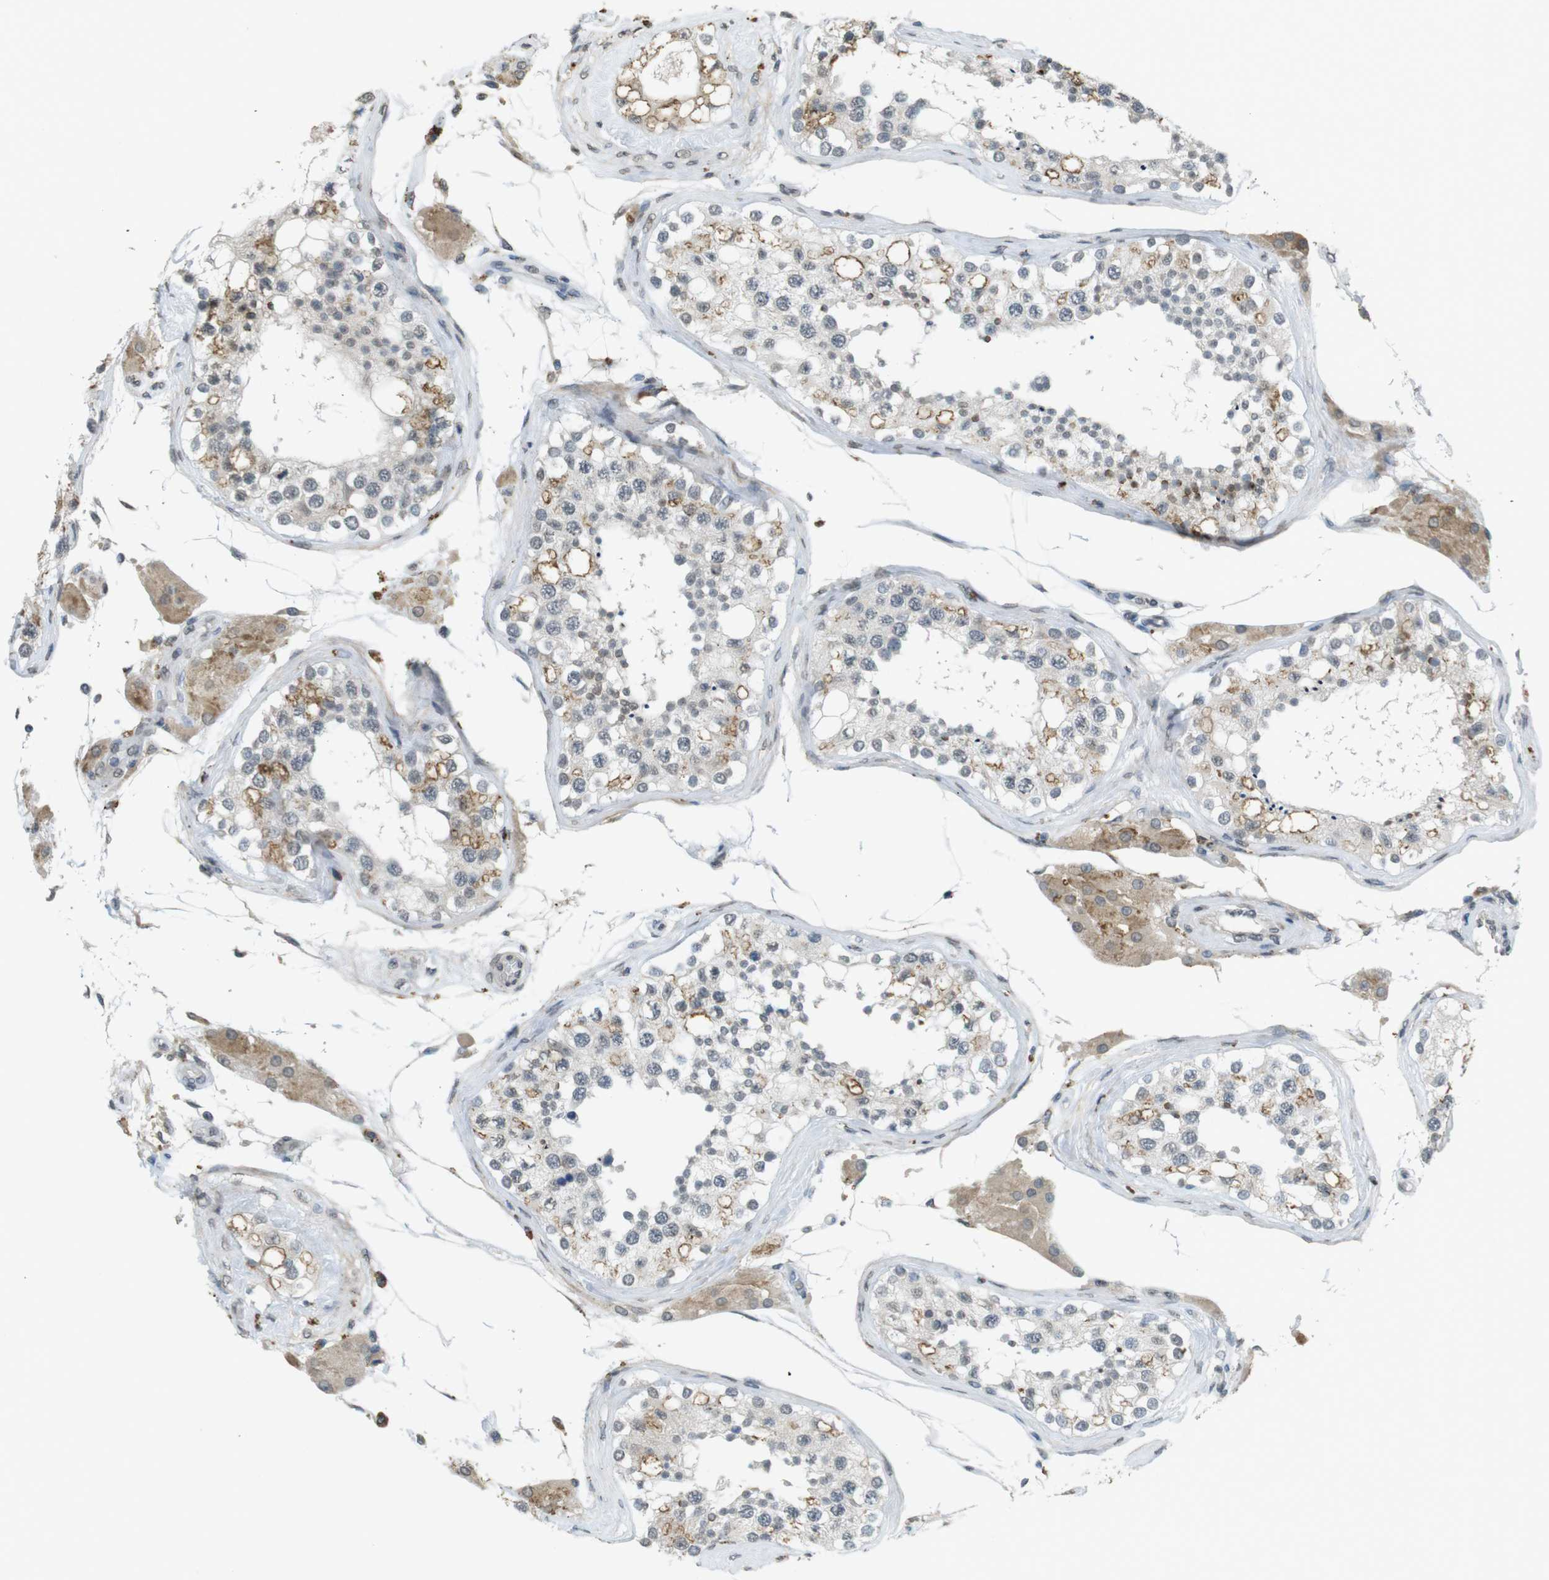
{"staining": {"intensity": "moderate", "quantity": "<25%", "location": "cytoplasmic/membranous"}, "tissue": "testis", "cell_type": "Cells in seminiferous ducts", "image_type": "normal", "snomed": [{"axis": "morphology", "description": "Normal tissue, NOS"}, {"axis": "topography", "description": "Testis"}], "caption": "Protein staining of normal testis displays moderate cytoplasmic/membranous expression in approximately <25% of cells in seminiferous ducts.", "gene": "FZD10", "patient": {"sex": "male", "age": 68}}